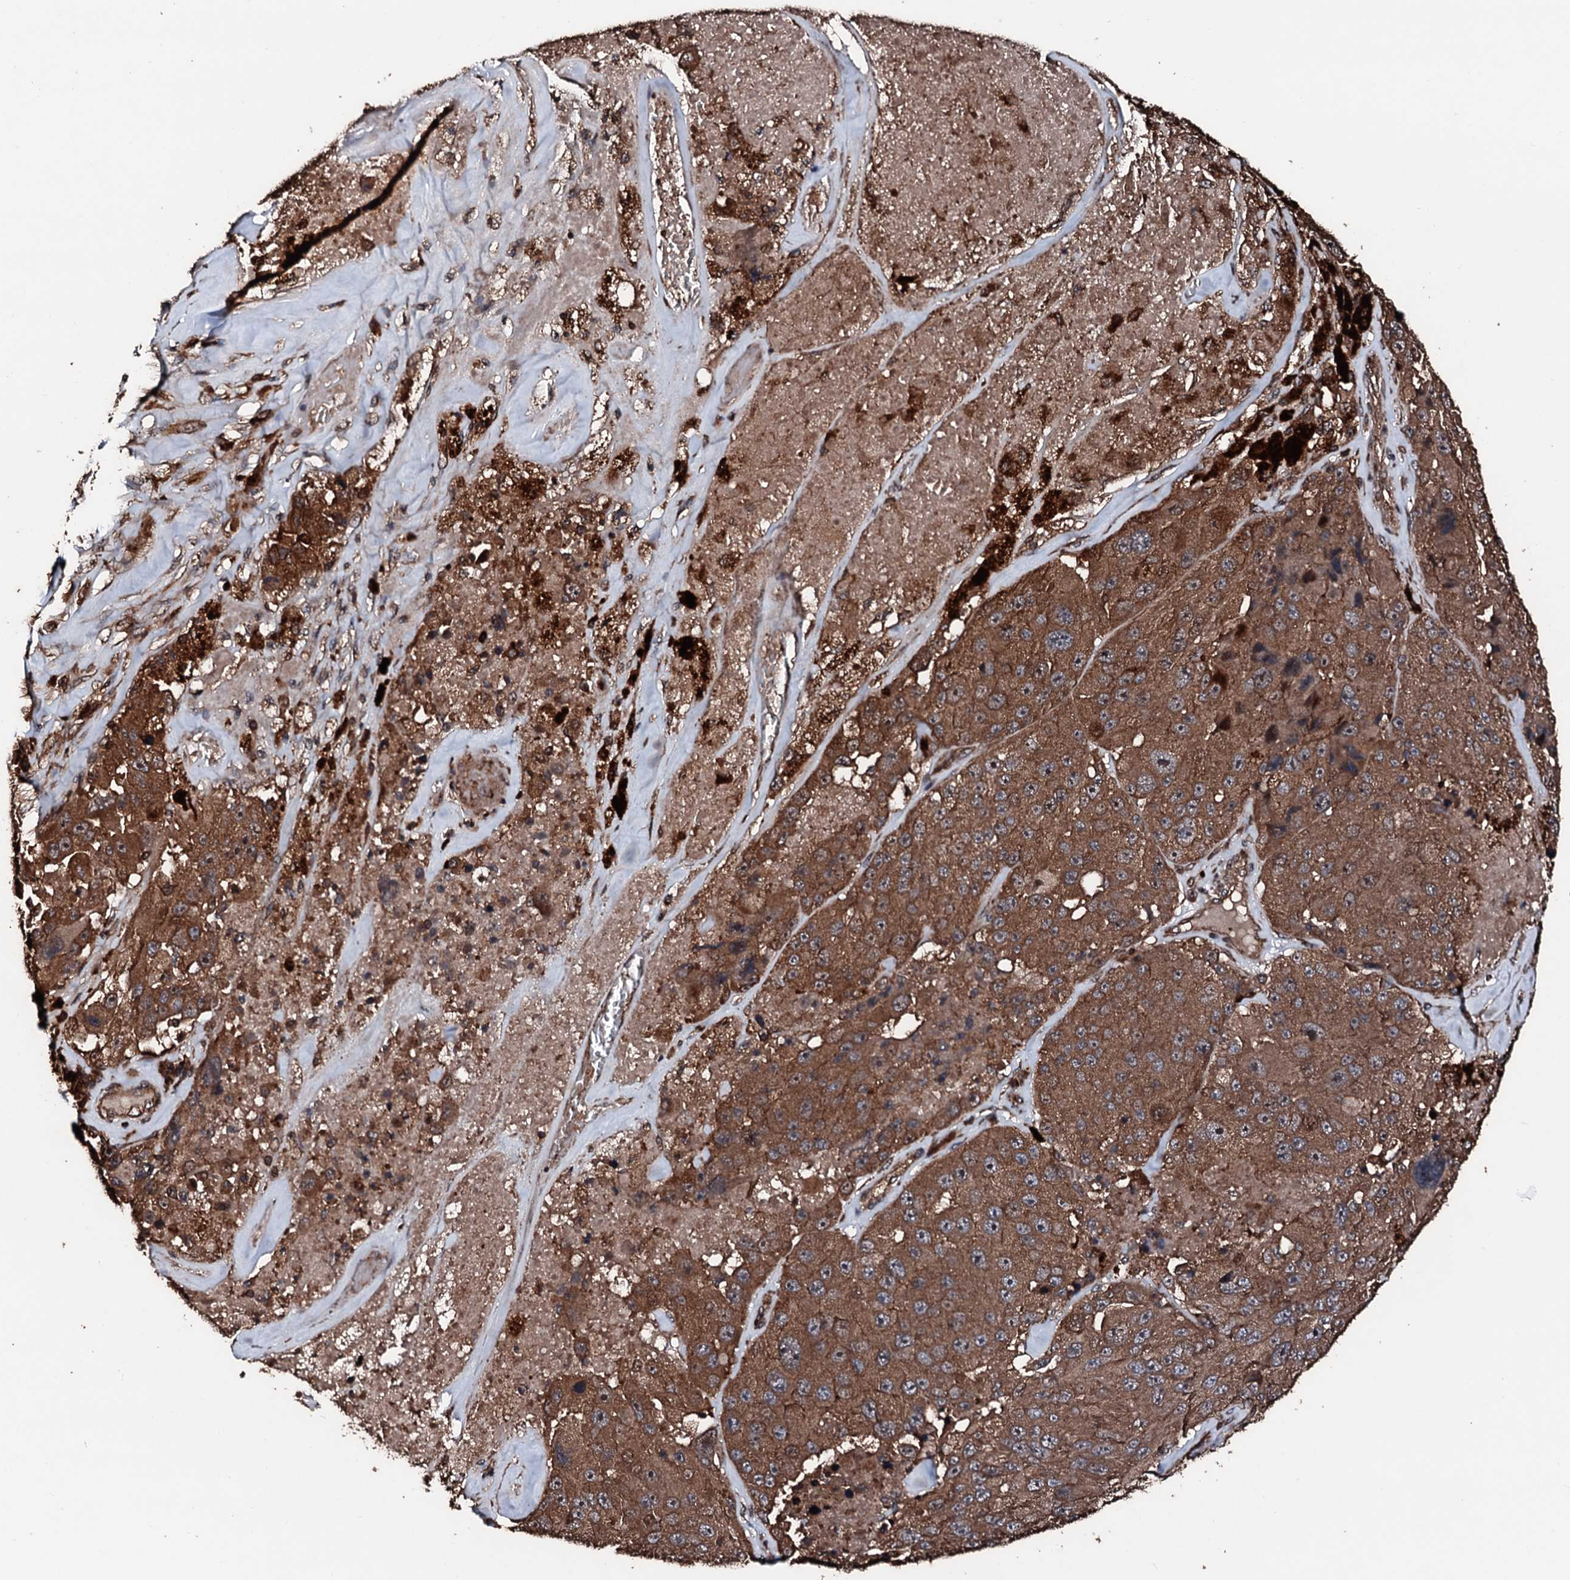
{"staining": {"intensity": "moderate", "quantity": ">75%", "location": "cytoplasmic/membranous"}, "tissue": "melanoma", "cell_type": "Tumor cells", "image_type": "cancer", "snomed": [{"axis": "morphology", "description": "Malignant melanoma, Metastatic site"}, {"axis": "topography", "description": "Lymph node"}], "caption": "Protein analysis of melanoma tissue displays moderate cytoplasmic/membranous positivity in about >75% of tumor cells. The staining is performed using DAB brown chromogen to label protein expression. The nuclei are counter-stained blue using hematoxylin.", "gene": "KIF18A", "patient": {"sex": "male", "age": 62}}